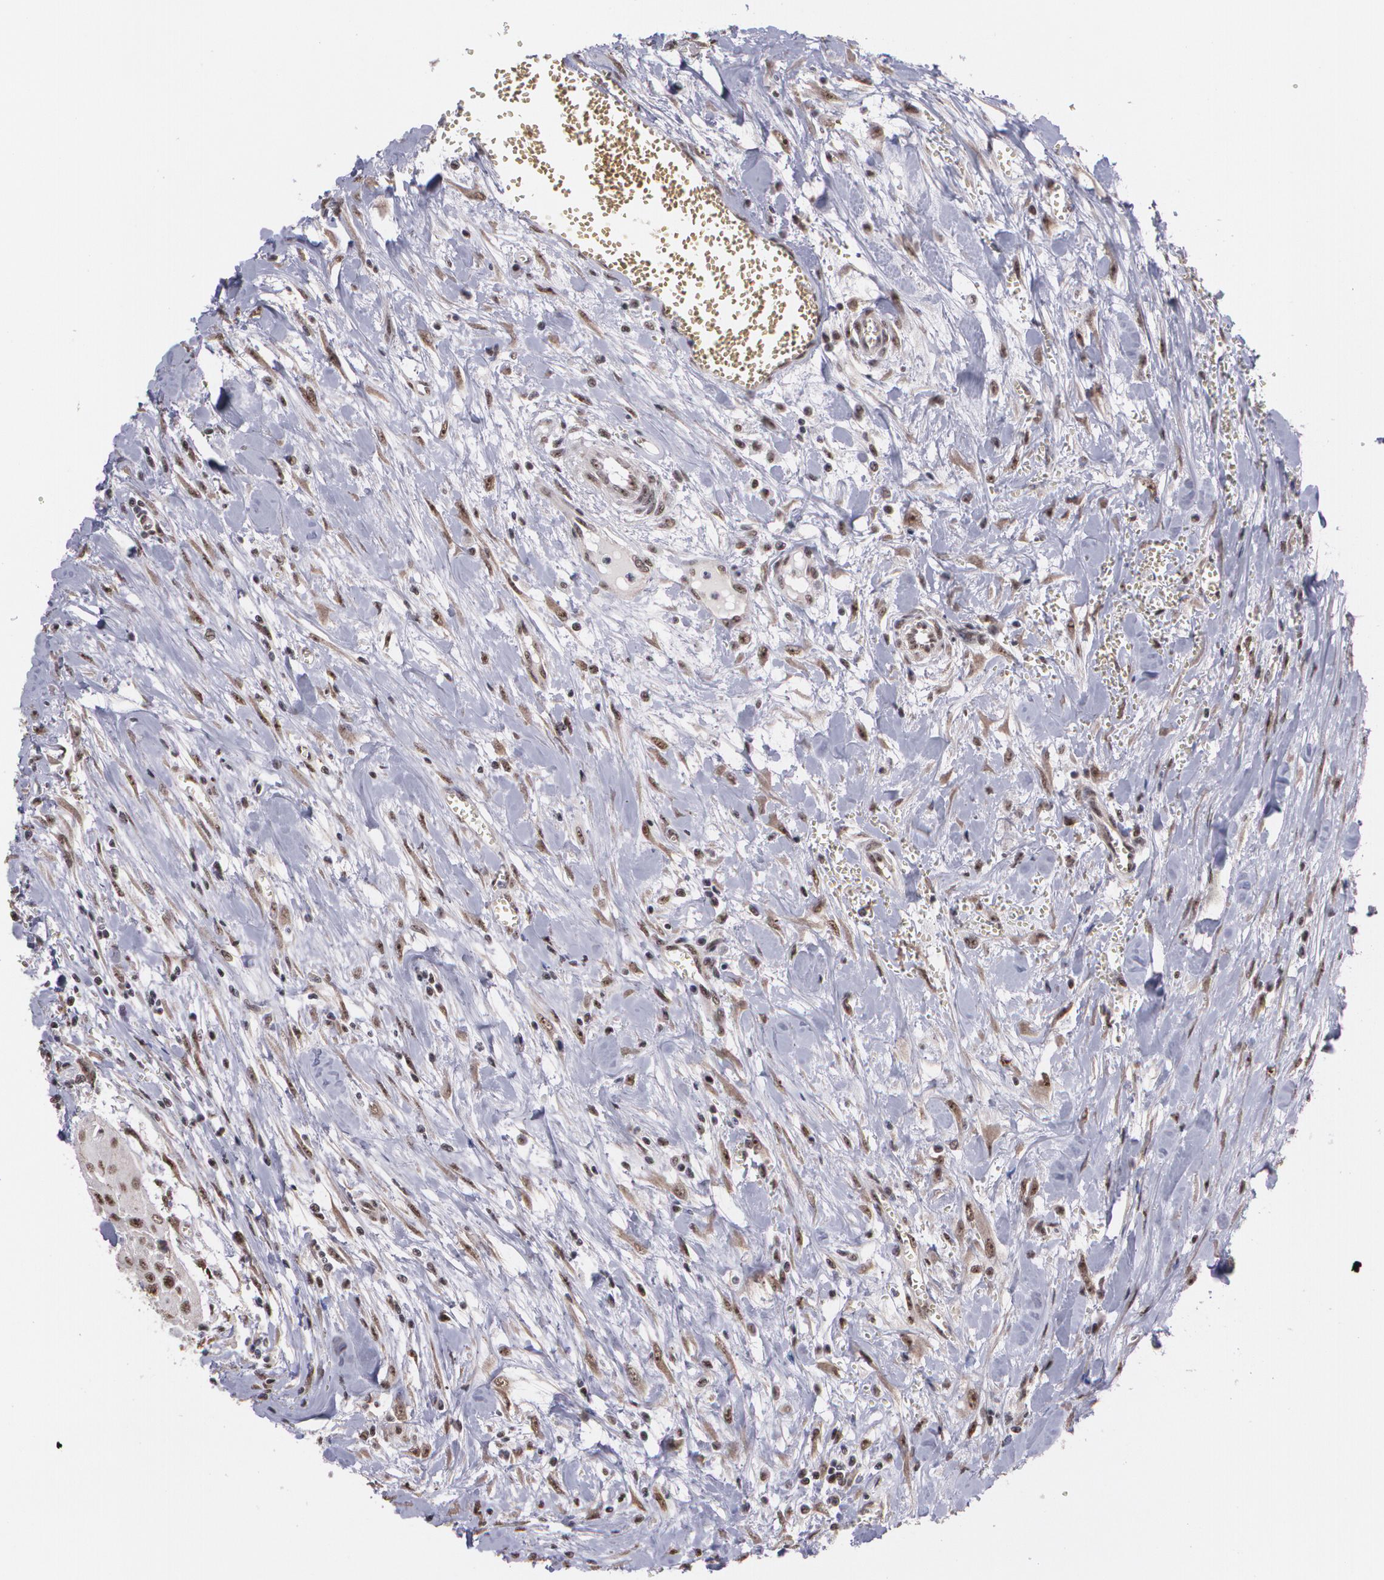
{"staining": {"intensity": "strong", "quantity": ">75%", "location": "nuclear"}, "tissue": "head and neck cancer", "cell_type": "Tumor cells", "image_type": "cancer", "snomed": [{"axis": "morphology", "description": "Squamous cell carcinoma, NOS"}, {"axis": "morphology", "description": "Squamous cell carcinoma, metastatic, NOS"}, {"axis": "topography", "description": "Lymph node"}, {"axis": "topography", "description": "Salivary gland"}, {"axis": "topography", "description": "Head-Neck"}], "caption": "IHC histopathology image of neoplastic tissue: human head and neck cancer (squamous cell carcinoma) stained using immunohistochemistry (IHC) reveals high levels of strong protein expression localized specifically in the nuclear of tumor cells, appearing as a nuclear brown color.", "gene": "C6orf15", "patient": {"sex": "female", "age": 74}}